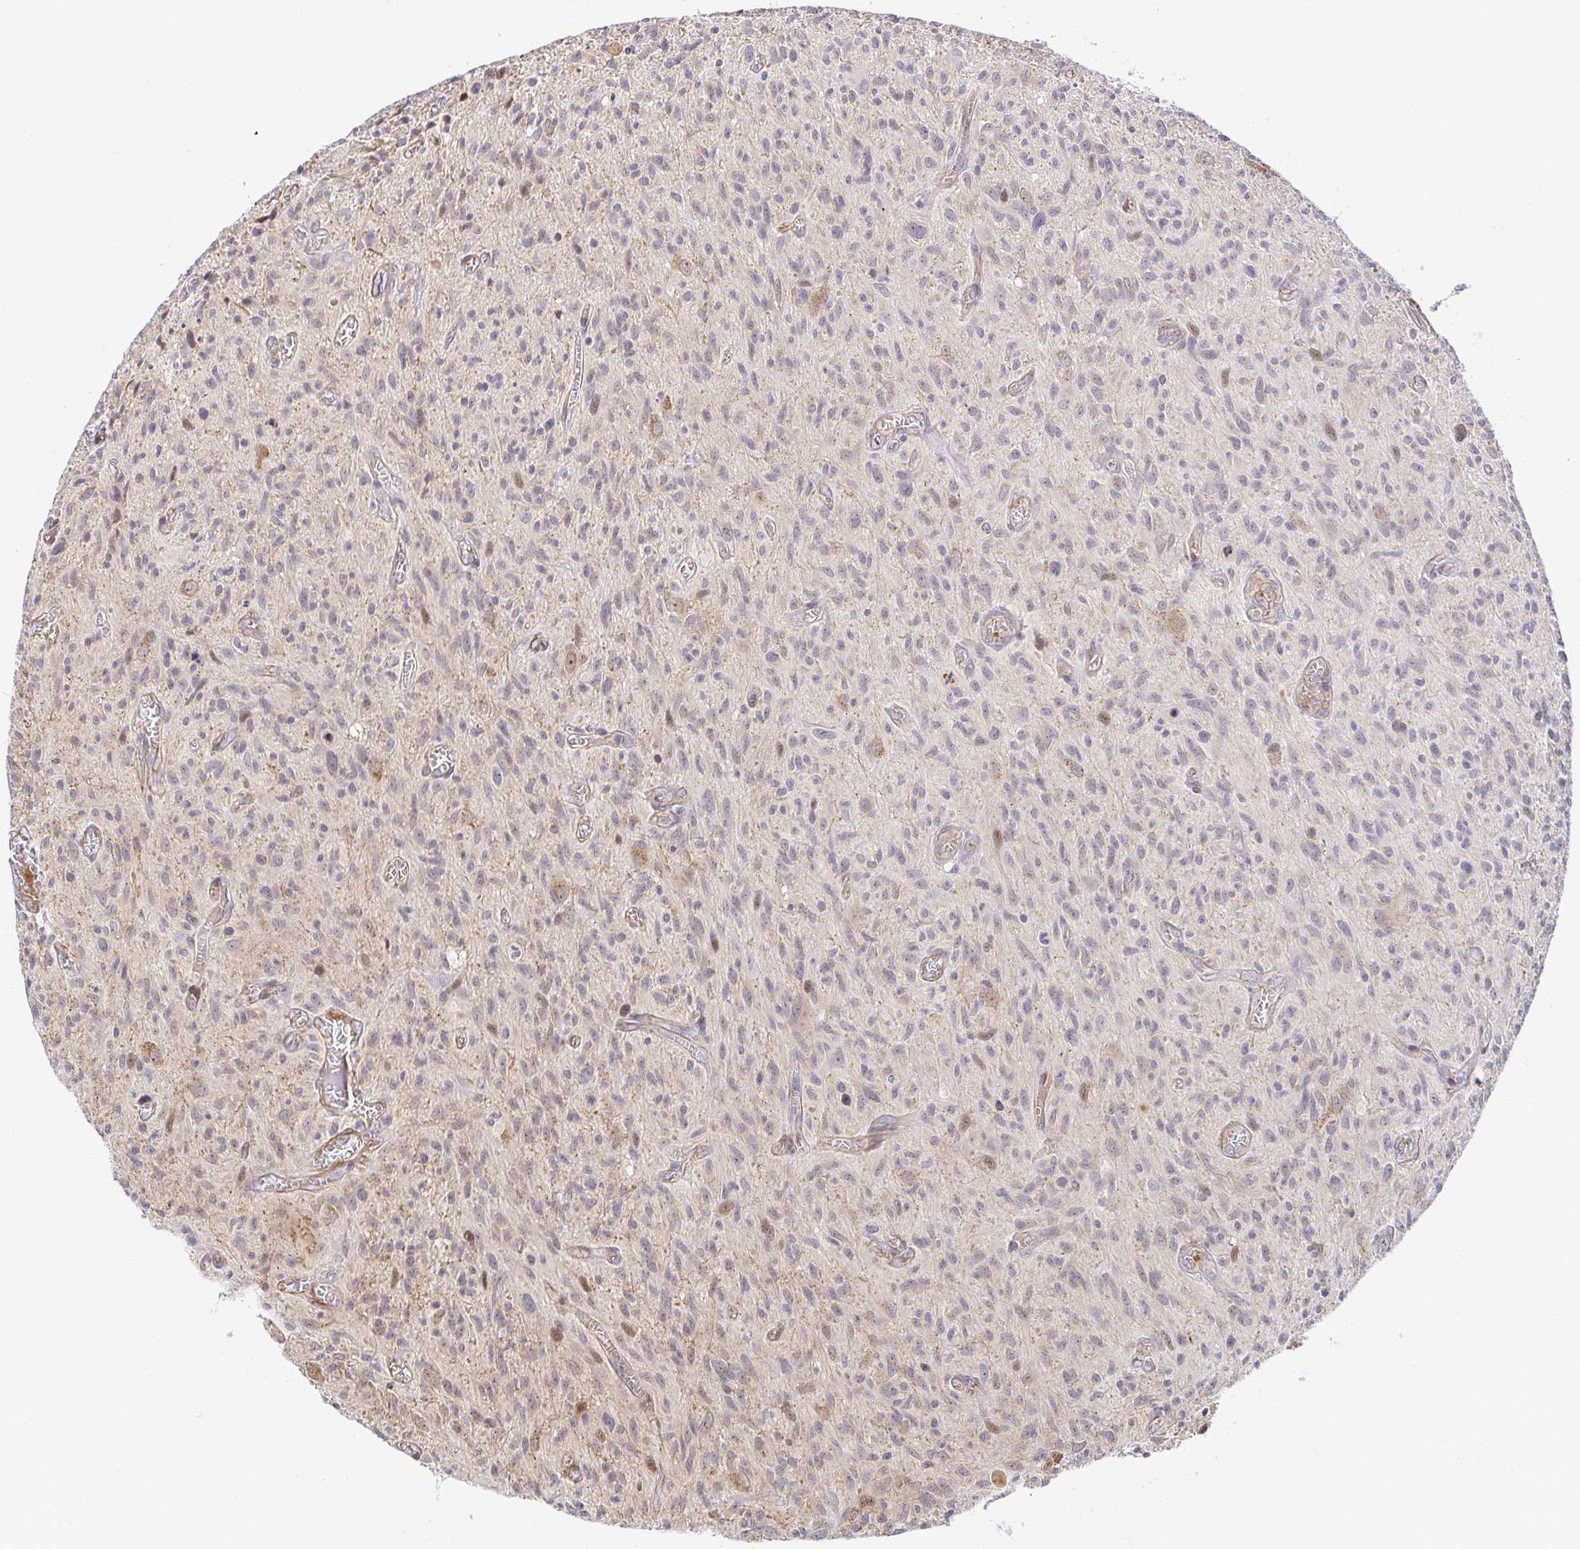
{"staining": {"intensity": "negative", "quantity": "none", "location": "none"}, "tissue": "glioma", "cell_type": "Tumor cells", "image_type": "cancer", "snomed": [{"axis": "morphology", "description": "Glioma, malignant, High grade"}, {"axis": "topography", "description": "Brain"}], "caption": "Immunohistochemistry (IHC) histopathology image of glioma stained for a protein (brown), which shows no positivity in tumor cells.", "gene": "TRIM55", "patient": {"sex": "male", "age": 75}}